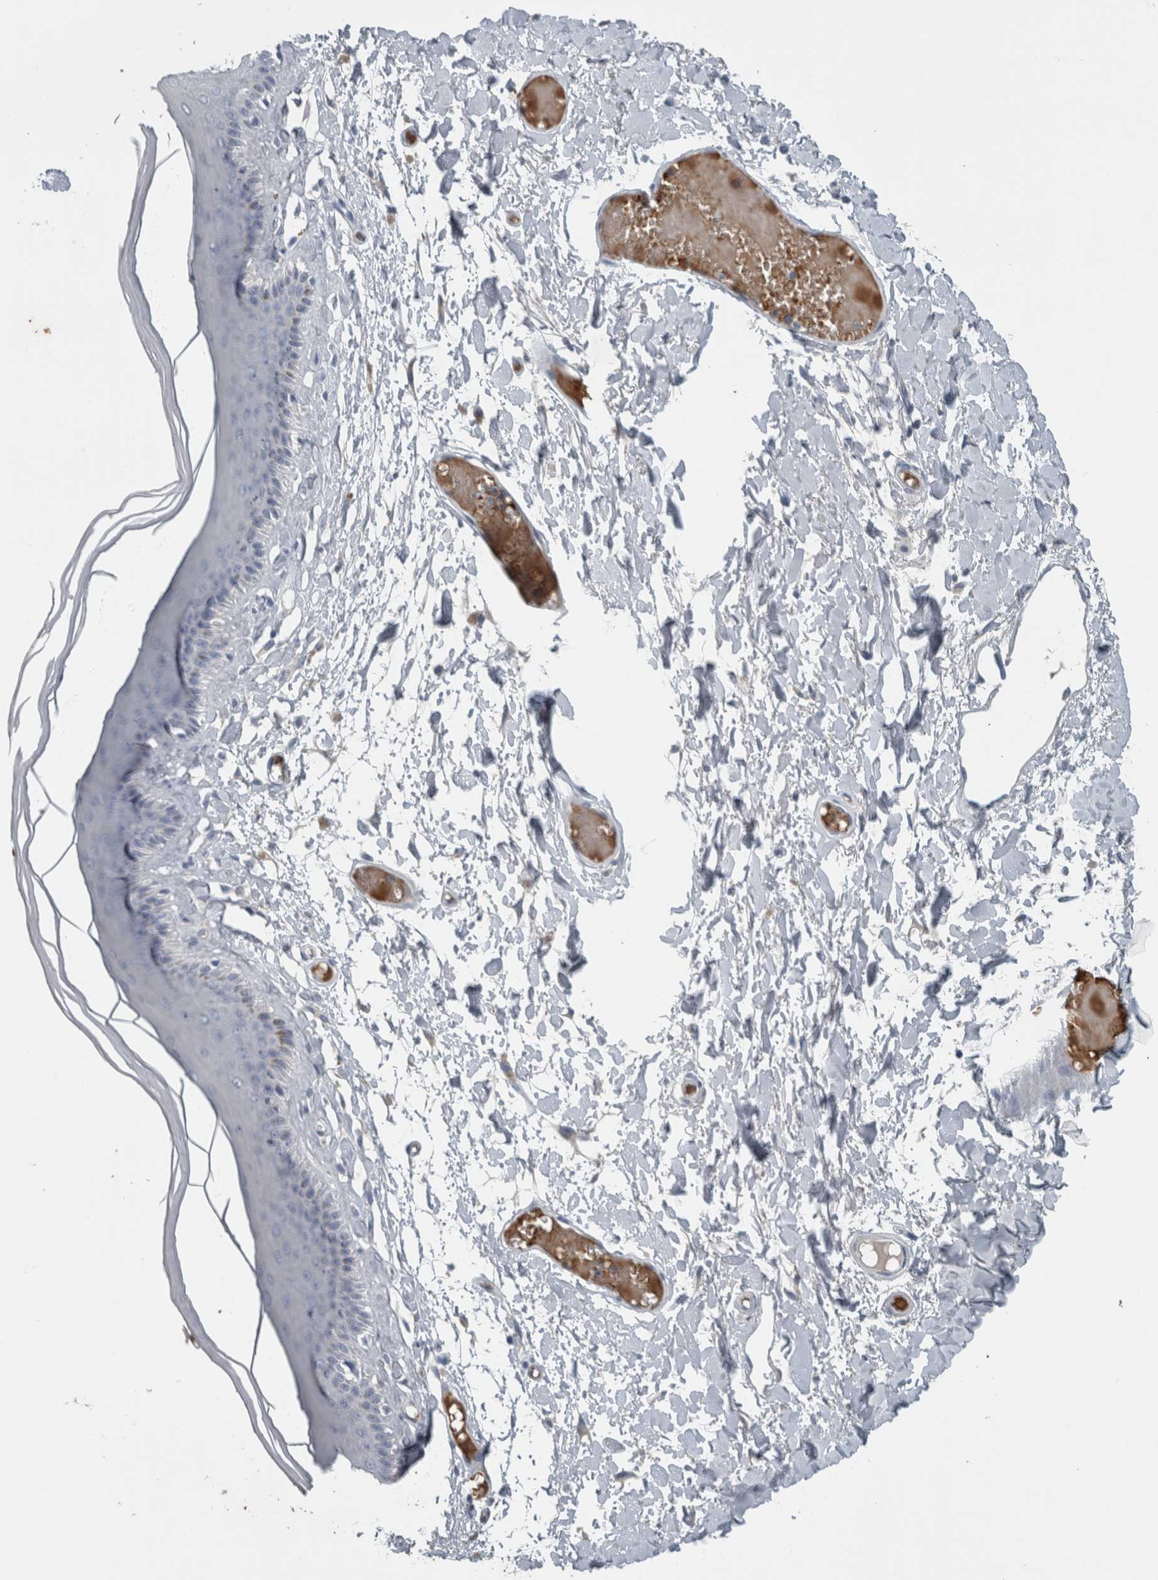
{"staining": {"intensity": "weak", "quantity": "<25%", "location": "cytoplasmic/membranous"}, "tissue": "skin", "cell_type": "Epidermal cells", "image_type": "normal", "snomed": [{"axis": "morphology", "description": "Normal tissue, NOS"}, {"axis": "topography", "description": "Vulva"}], "caption": "DAB immunohistochemical staining of benign skin shows no significant expression in epidermal cells.", "gene": "SH3GL2", "patient": {"sex": "female", "age": 73}}